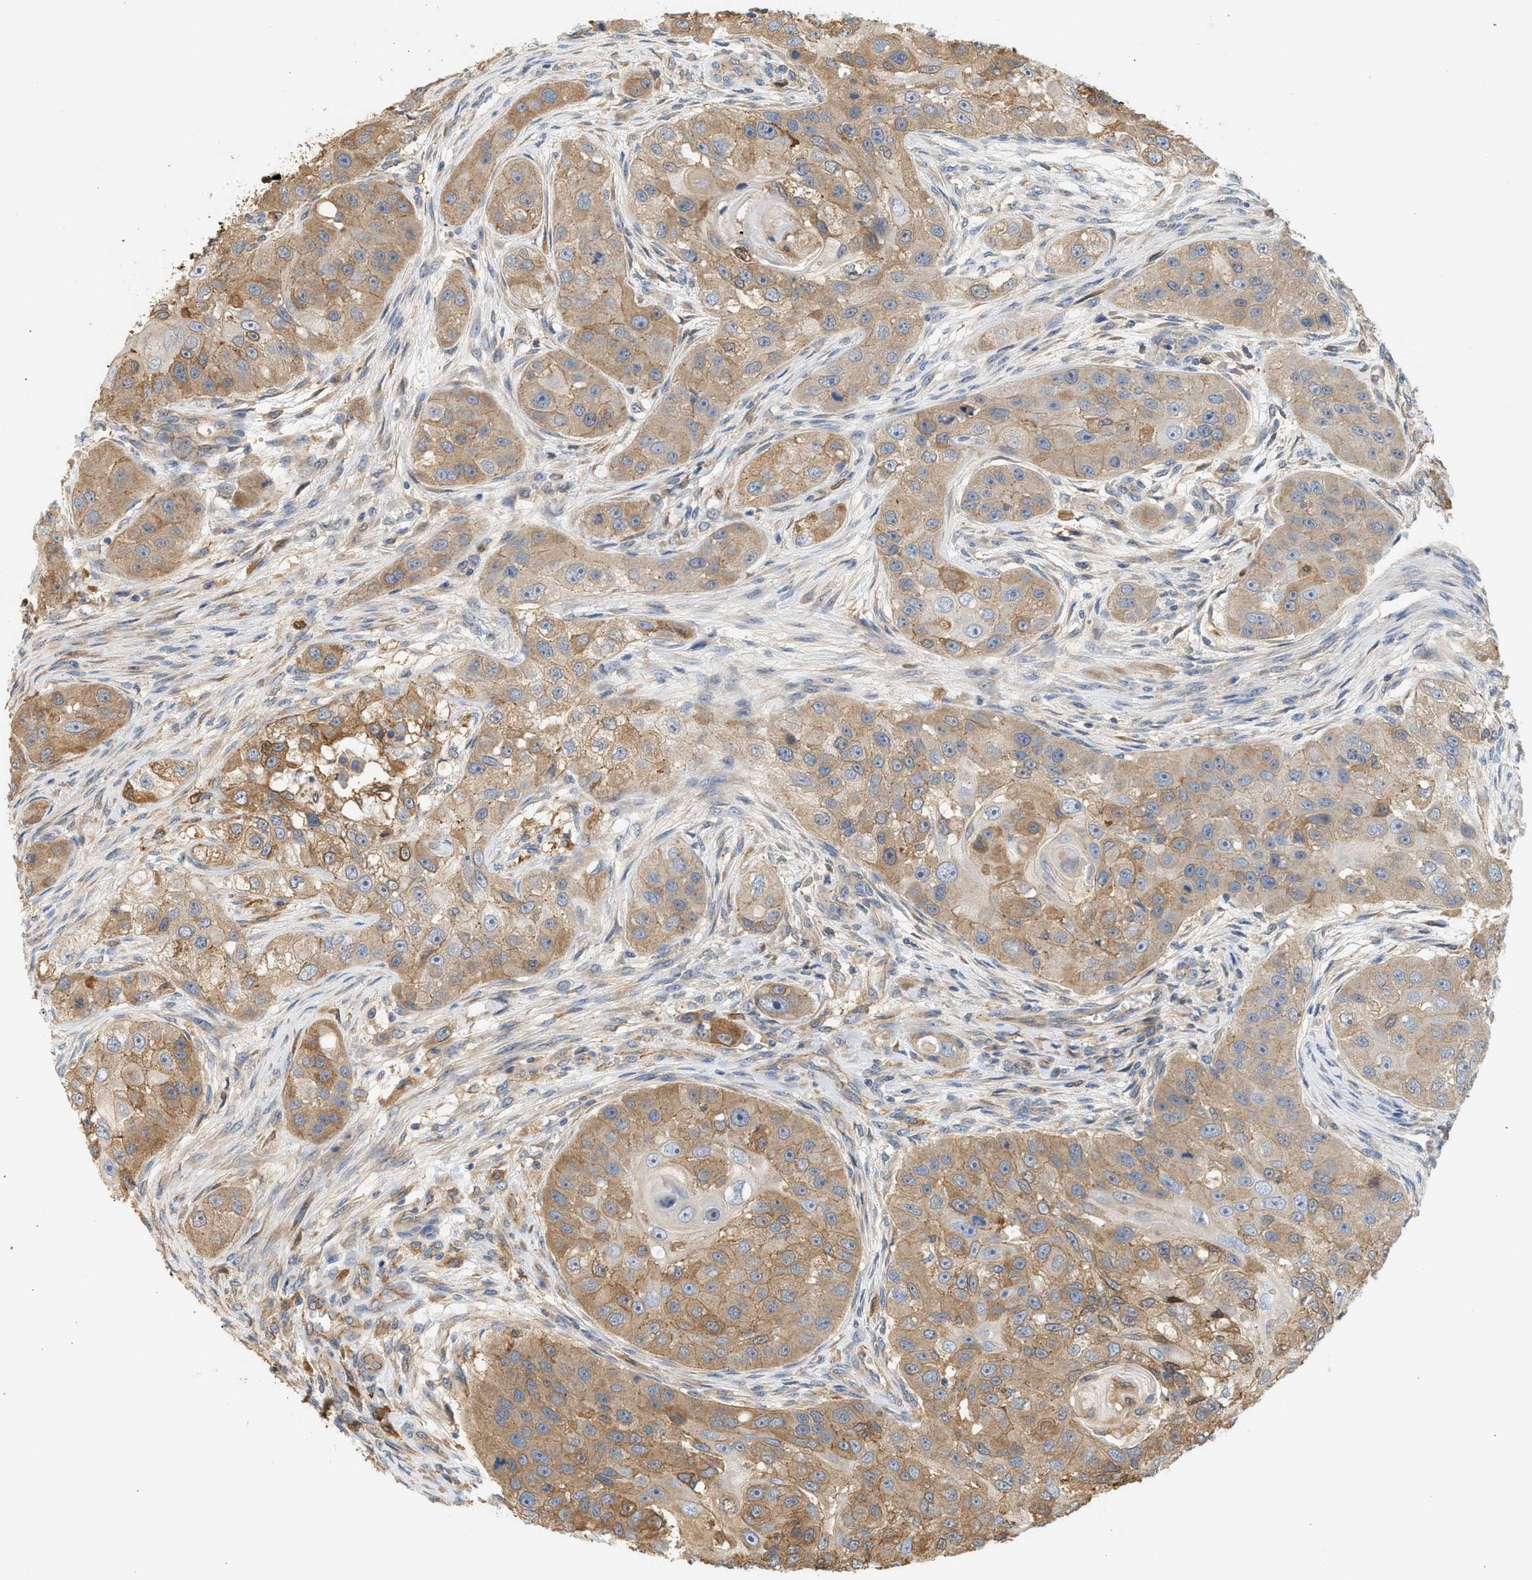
{"staining": {"intensity": "moderate", "quantity": ">75%", "location": "cytoplasmic/membranous"}, "tissue": "head and neck cancer", "cell_type": "Tumor cells", "image_type": "cancer", "snomed": [{"axis": "morphology", "description": "Normal tissue, NOS"}, {"axis": "morphology", "description": "Squamous cell carcinoma, NOS"}, {"axis": "topography", "description": "Skeletal muscle"}, {"axis": "topography", "description": "Head-Neck"}], "caption": "Immunohistochemistry (IHC) (DAB (3,3'-diaminobenzidine)) staining of head and neck squamous cell carcinoma displays moderate cytoplasmic/membranous protein staining in about >75% of tumor cells. (IHC, brightfield microscopy, high magnification).", "gene": "CTXN1", "patient": {"sex": "male", "age": 51}}